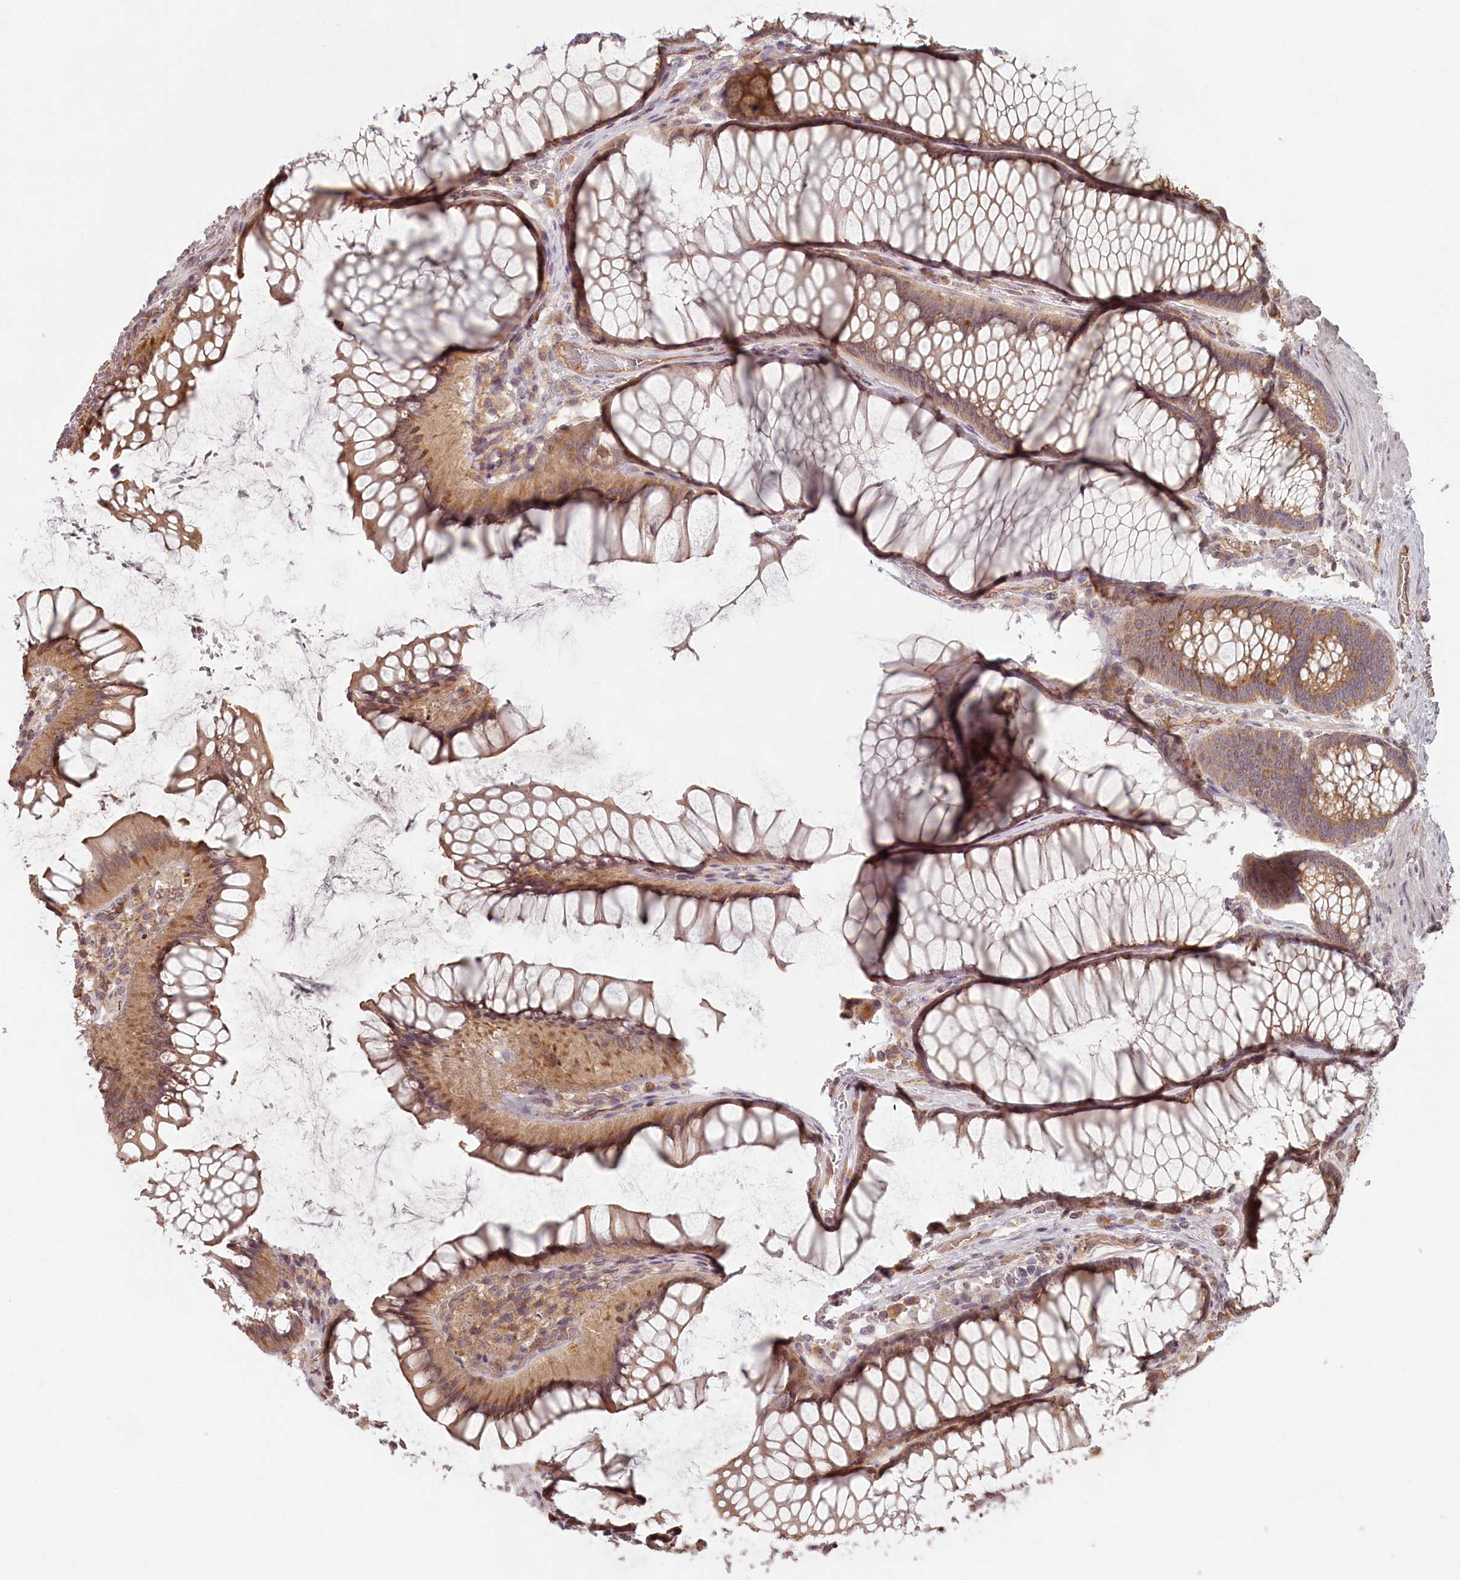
{"staining": {"intensity": "moderate", "quantity": ">75%", "location": "cytoplasmic/membranous"}, "tissue": "colon", "cell_type": "Endothelial cells", "image_type": "normal", "snomed": [{"axis": "morphology", "description": "Normal tissue, NOS"}, {"axis": "topography", "description": "Colon"}], "caption": "A brown stain shows moderate cytoplasmic/membranous staining of a protein in endothelial cells of benign human colon.", "gene": "TMIE", "patient": {"sex": "female", "age": 82}}